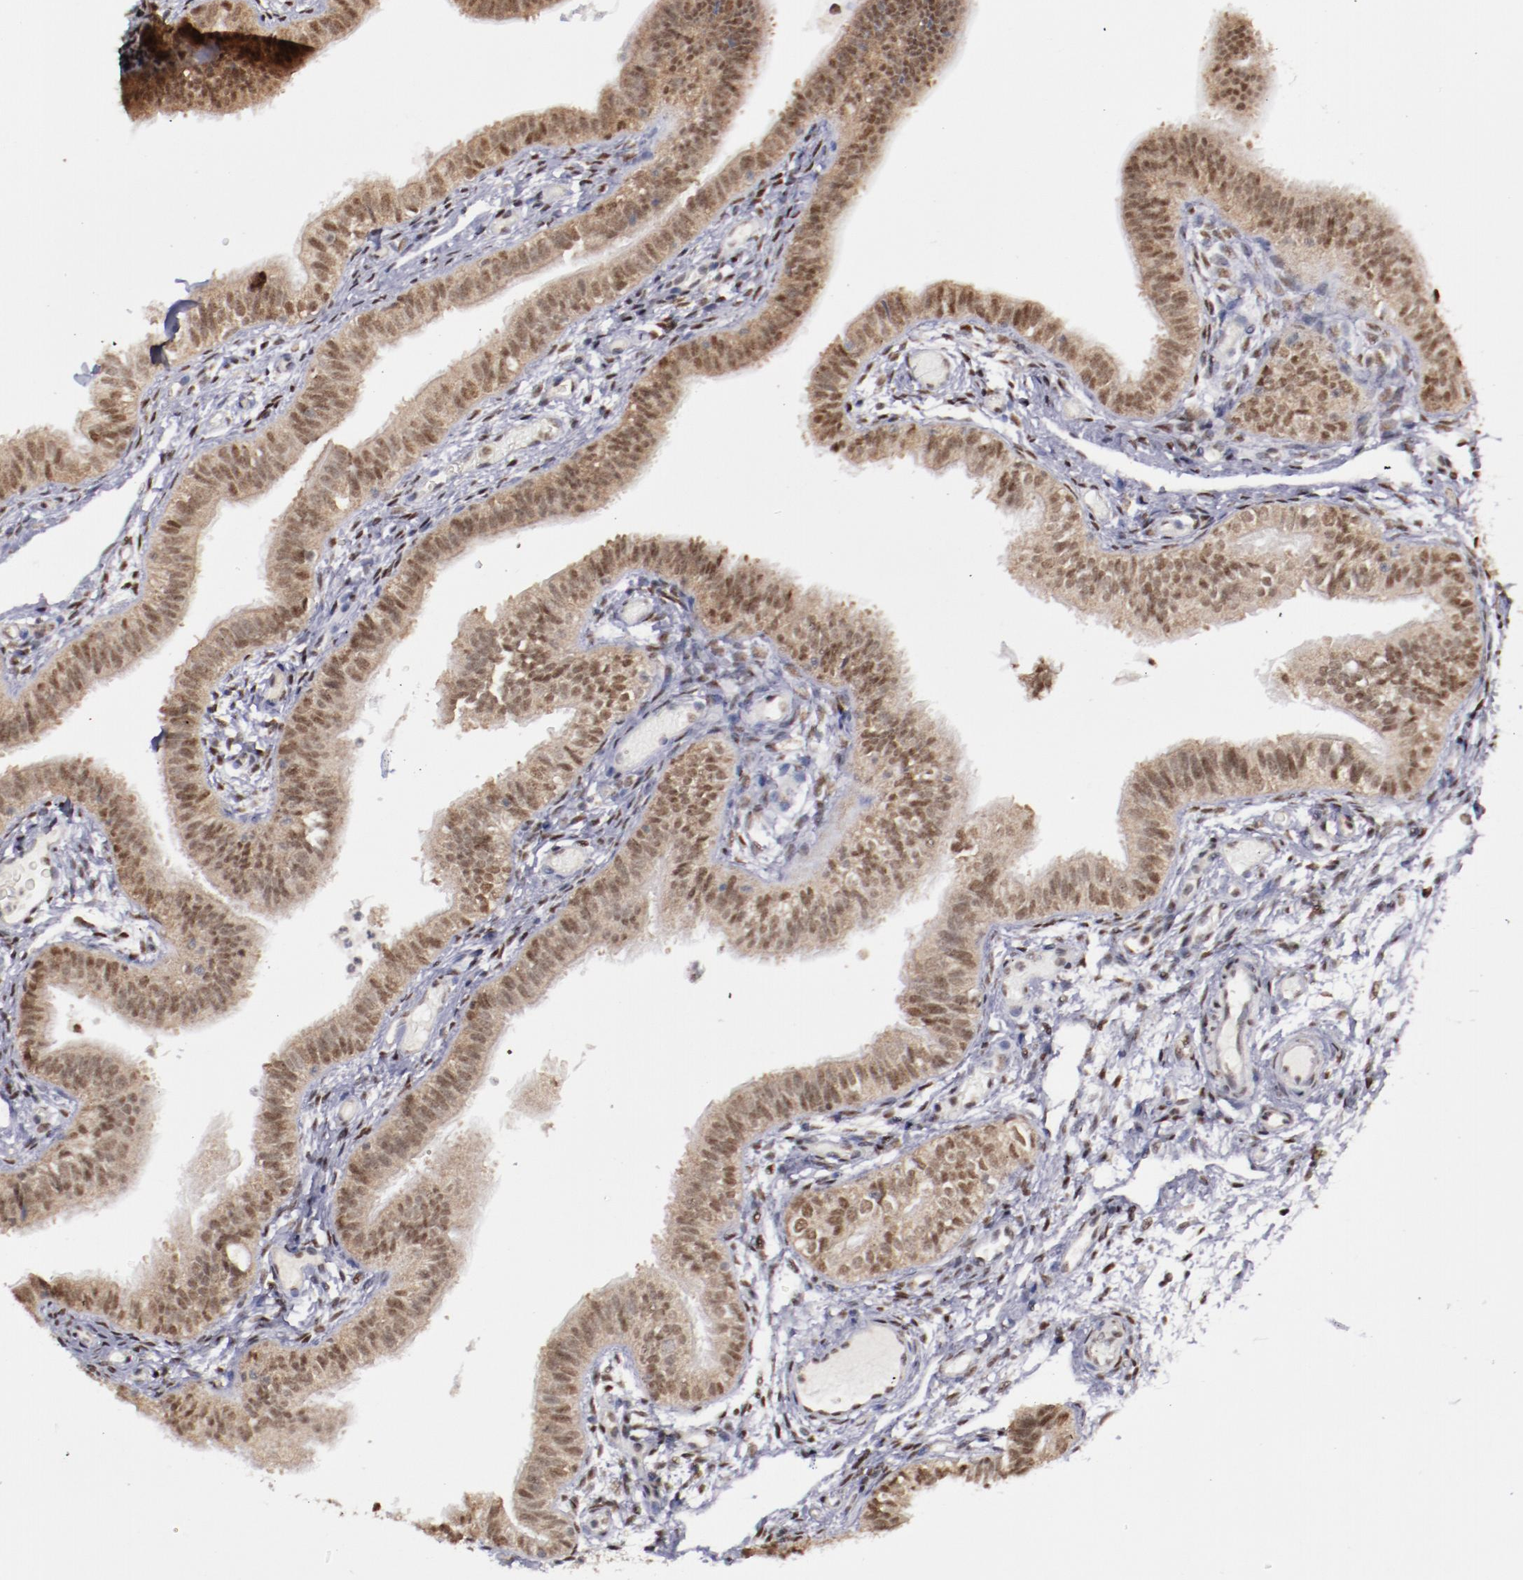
{"staining": {"intensity": "moderate", "quantity": ">75%", "location": "cytoplasmic/membranous,nuclear"}, "tissue": "fallopian tube", "cell_type": "Glandular cells", "image_type": "normal", "snomed": [{"axis": "morphology", "description": "Normal tissue, NOS"}, {"axis": "morphology", "description": "Dermoid, NOS"}, {"axis": "topography", "description": "Fallopian tube"}], "caption": "Immunohistochemistry histopathology image of unremarkable fallopian tube: fallopian tube stained using IHC displays medium levels of moderate protein expression localized specifically in the cytoplasmic/membranous,nuclear of glandular cells, appearing as a cytoplasmic/membranous,nuclear brown color.", "gene": "ARNT", "patient": {"sex": "female", "age": 33}}